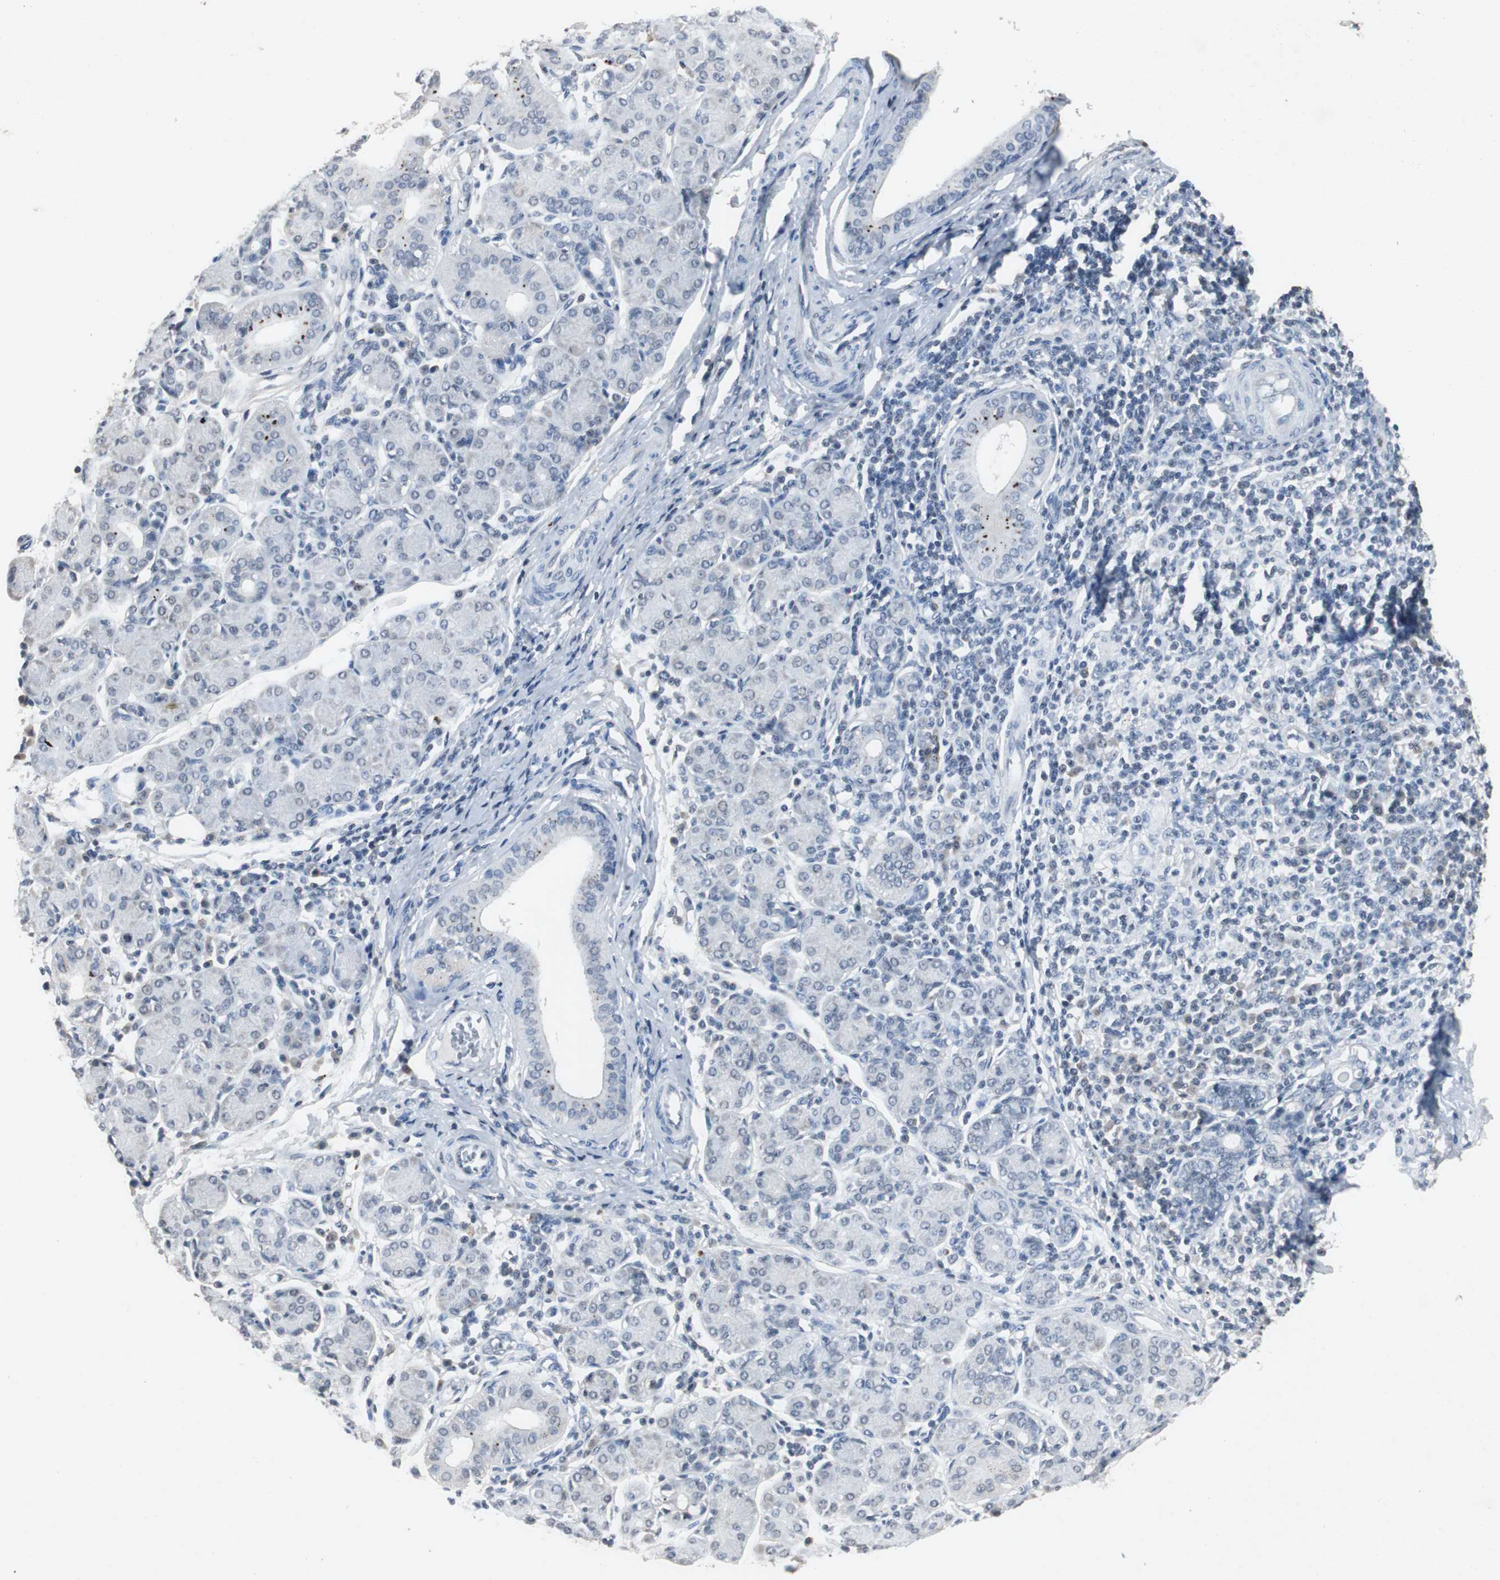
{"staining": {"intensity": "negative", "quantity": "none", "location": "none"}, "tissue": "salivary gland", "cell_type": "Glandular cells", "image_type": "normal", "snomed": [{"axis": "morphology", "description": "Normal tissue, NOS"}, {"axis": "morphology", "description": "Inflammation, NOS"}, {"axis": "topography", "description": "Lymph node"}, {"axis": "topography", "description": "Salivary gland"}], "caption": "Salivary gland was stained to show a protein in brown. There is no significant positivity in glandular cells. Brightfield microscopy of IHC stained with DAB (3,3'-diaminobenzidine) (brown) and hematoxylin (blue), captured at high magnification.", "gene": "ADNP2", "patient": {"sex": "male", "age": 3}}